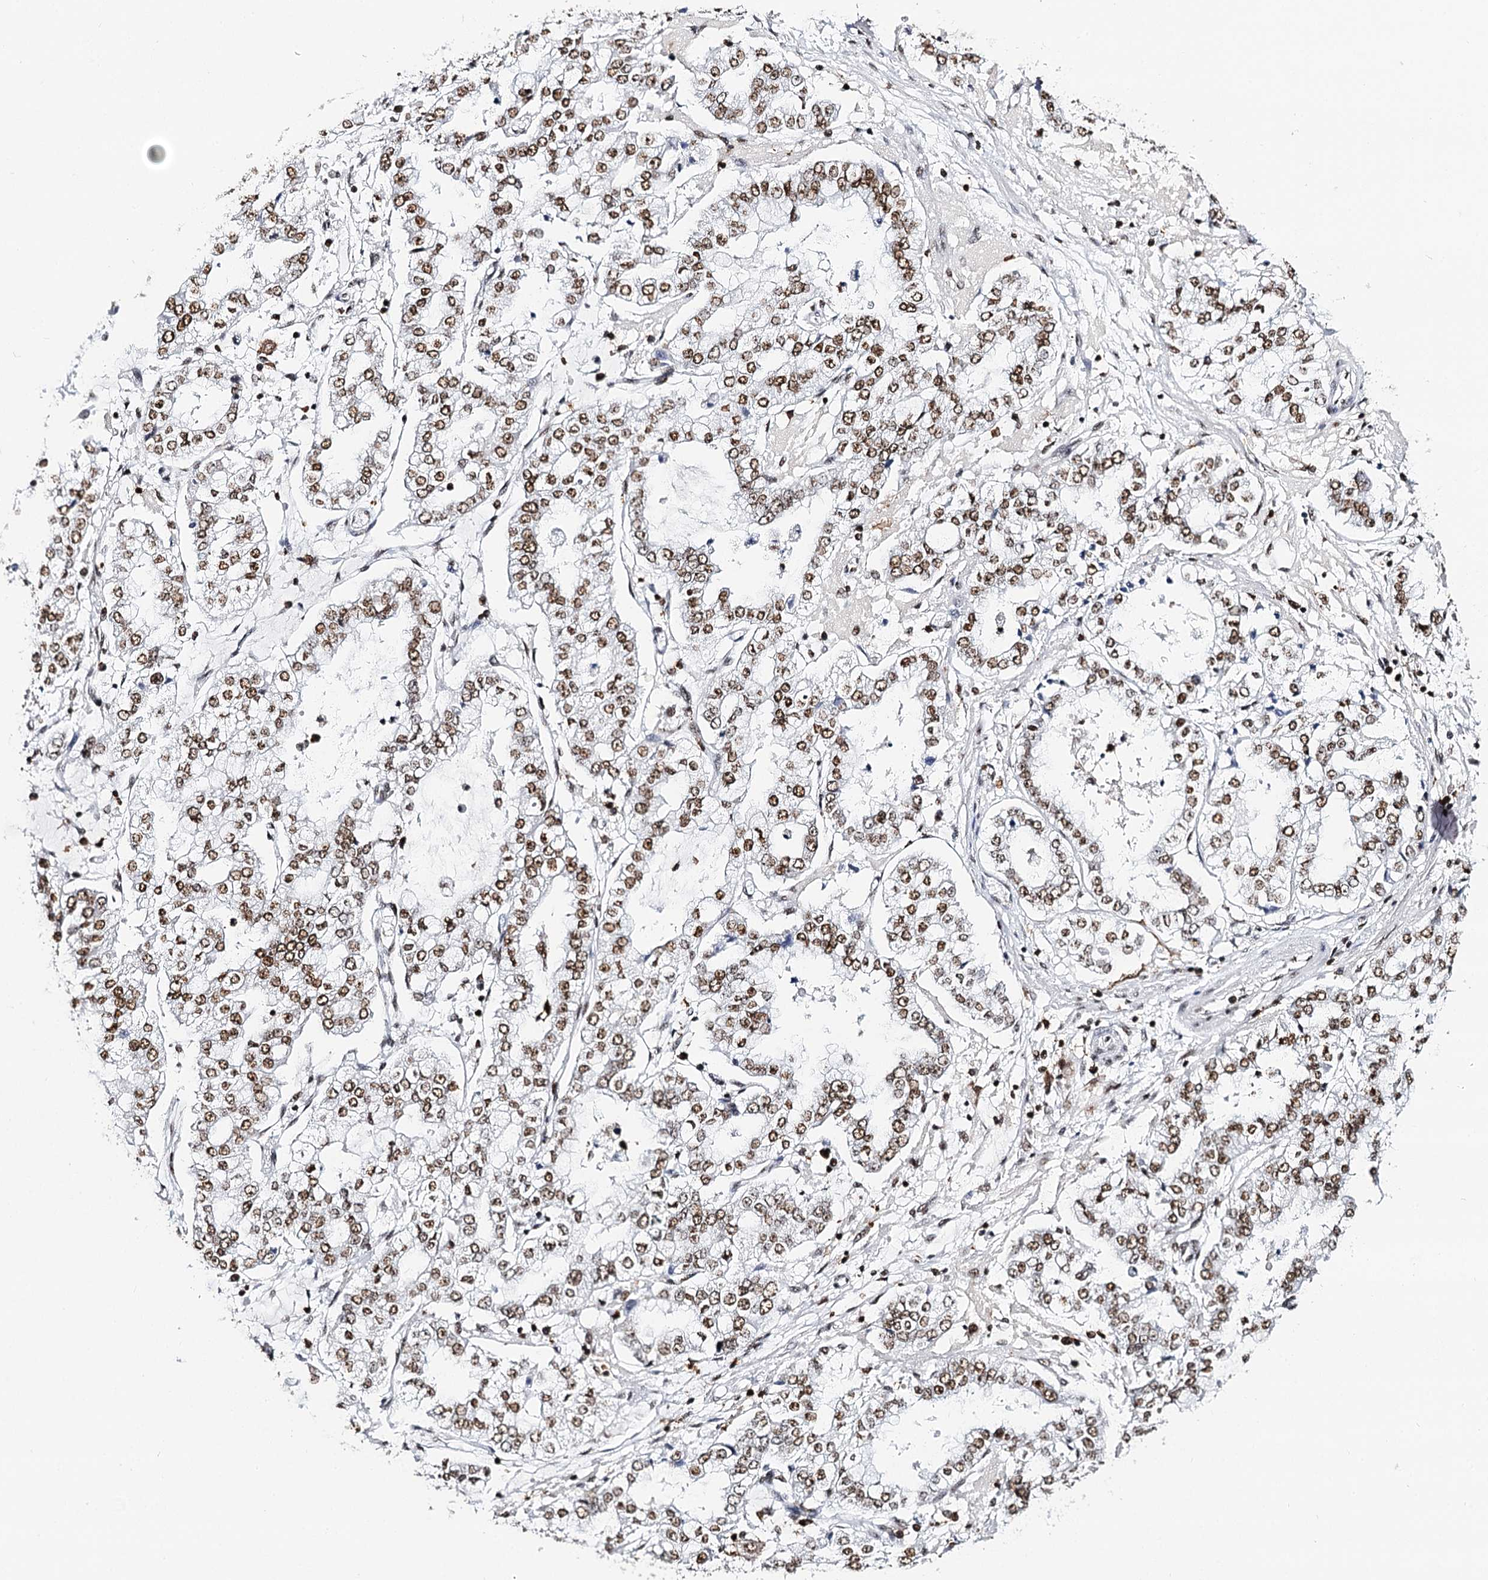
{"staining": {"intensity": "moderate", "quantity": ">75%", "location": "nuclear"}, "tissue": "stomach cancer", "cell_type": "Tumor cells", "image_type": "cancer", "snomed": [{"axis": "morphology", "description": "Adenocarcinoma, NOS"}, {"axis": "topography", "description": "Stomach"}], "caption": "About >75% of tumor cells in human adenocarcinoma (stomach) exhibit moderate nuclear protein positivity as visualized by brown immunohistochemical staining.", "gene": "BARD1", "patient": {"sex": "male", "age": 76}}